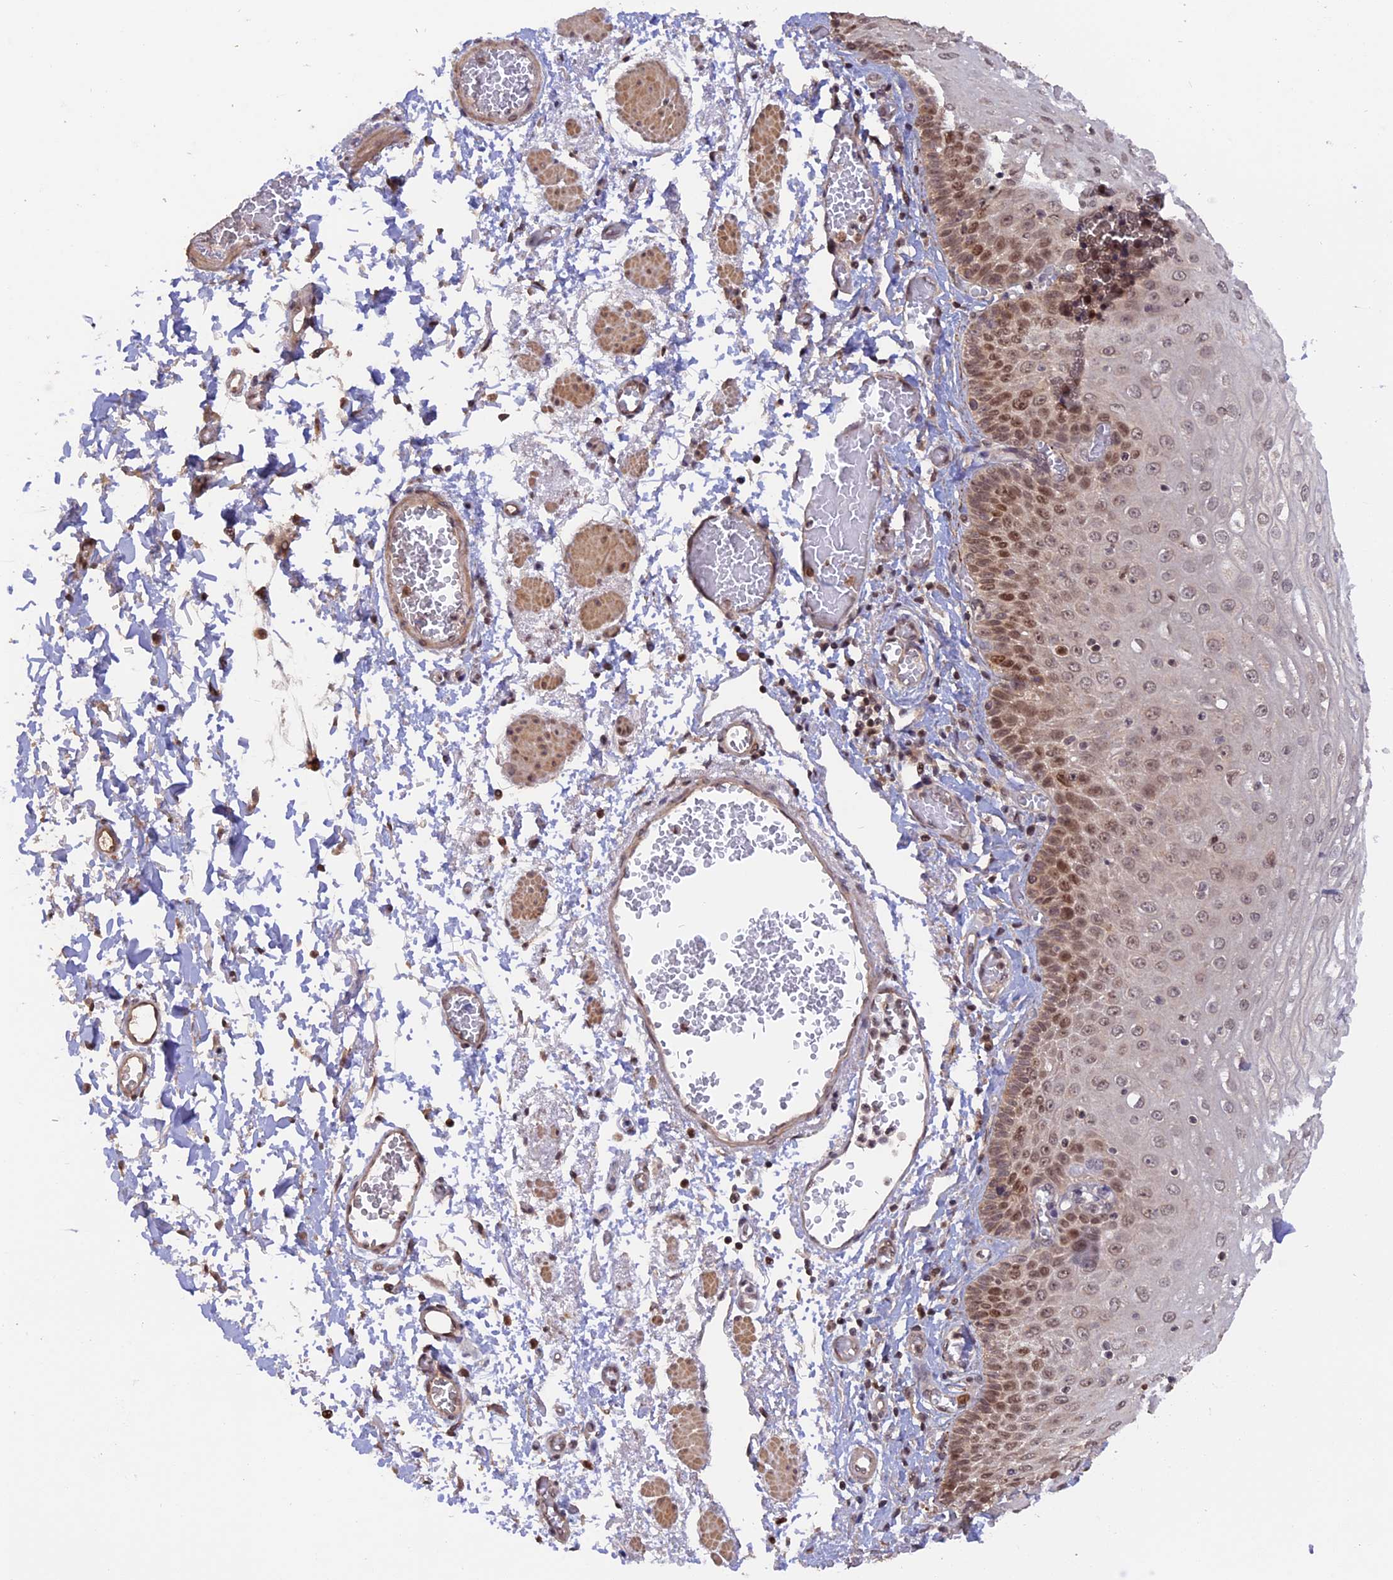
{"staining": {"intensity": "moderate", "quantity": ">75%", "location": "nuclear"}, "tissue": "esophagus", "cell_type": "Squamous epithelial cells", "image_type": "normal", "snomed": [{"axis": "morphology", "description": "Normal tissue, NOS"}, {"axis": "topography", "description": "Esophagus"}], "caption": "Immunohistochemical staining of normal human esophagus reveals medium levels of moderate nuclear staining in approximately >75% of squamous epithelial cells. Ihc stains the protein of interest in brown and the nuclei are stained blue.", "gene": "RFC5", "patient": {"sex": "male", "age": 81}}